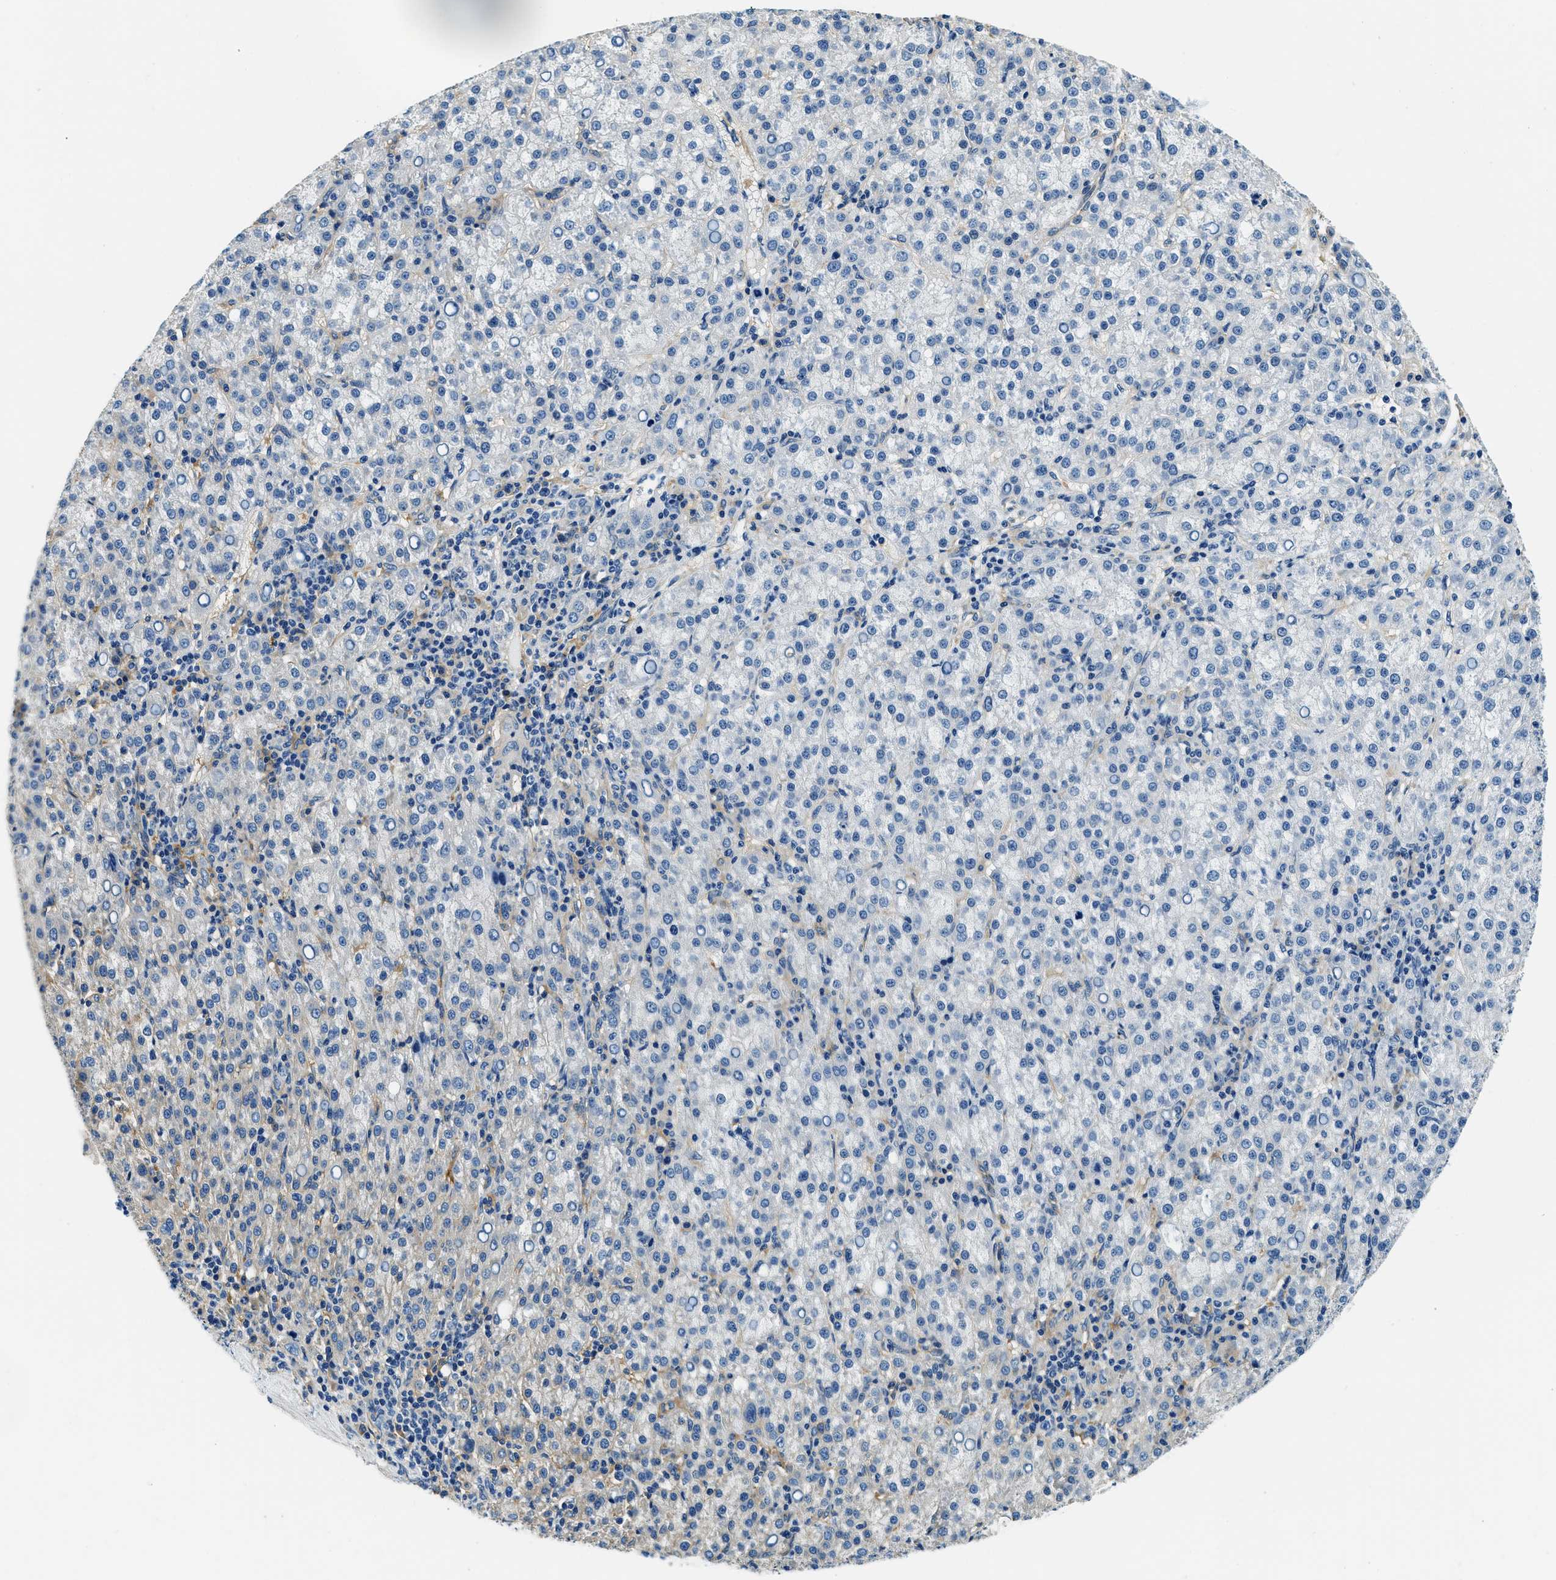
{"staining": {"intensity": "negative", "quantity": "none", "location": "none"}, "tissue": "liver cancer", "cell_type": "Tumor cells", "image_type": "cancer", "snomed": [{"axis": "morphology", "description": "Carcinoma, Hepatocellular, NOS"}, {"axis": "topography", "description": "Liver"}], "caption": "Immunohistochemistry (IHC) of human liver cancer (hepatocellular carcinoma) shows no expression in tumor cells.", "gene": "TWF1", "patient": {"sex": "female", "age": 58}}